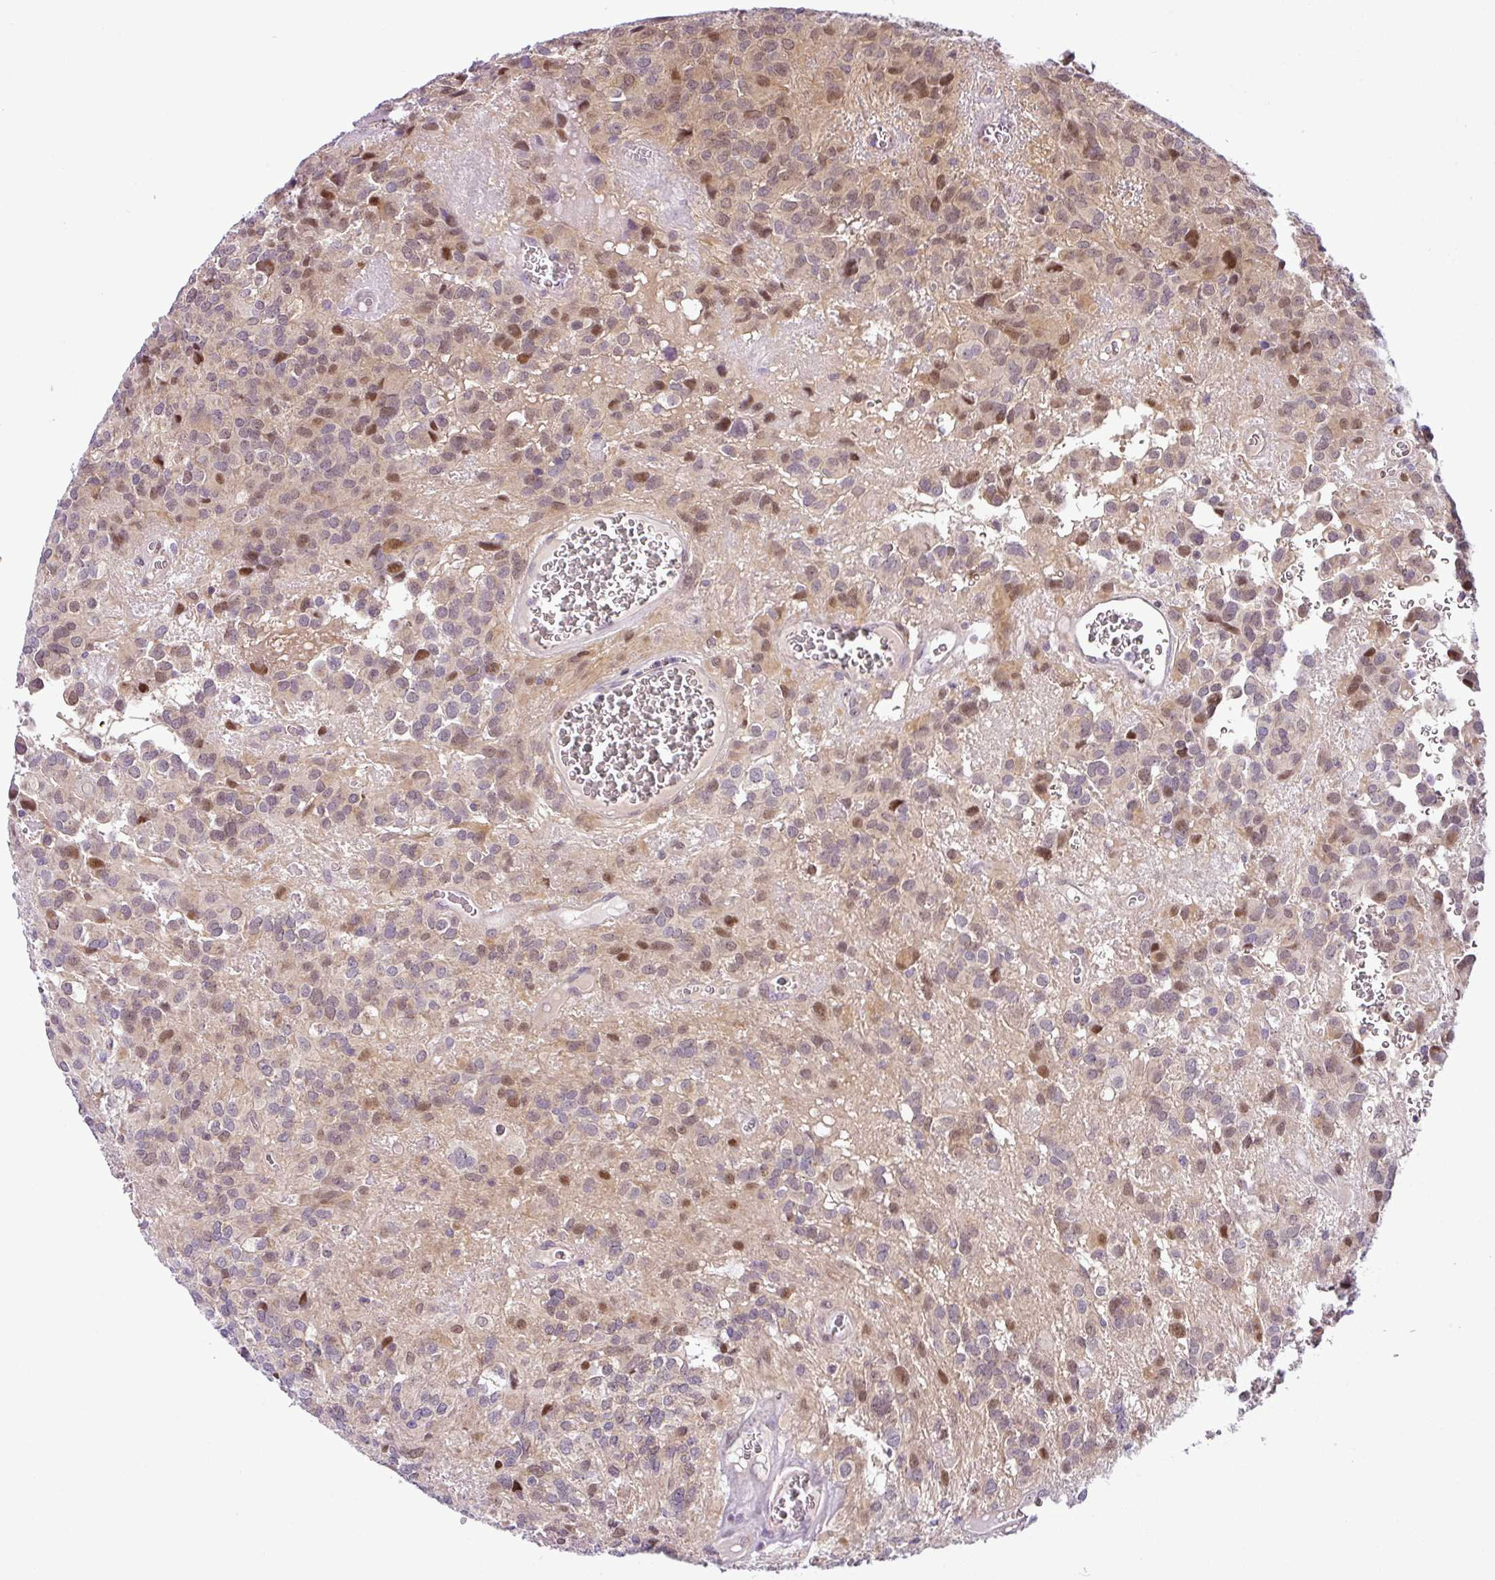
{"staining": {"intensity": "moderate", "quantity": "<25%", "location": "nuclear"}, "tissue": "glioma", "cell_type": "Tumor cells", "image_type": "cancer", "snomed": [{"axis": "morphology", "description": "Glioma, malignant, Low grade"}, {"axis": "topography", "description": "Brain"}], "caption": "IHC image of glioma stained for a protein (brown), which shows low levels of moderate nuclear expression in about <25% of tumor cells.", "gene": "NDUFB2", "patient": {"sex": "male", "age": 56}}